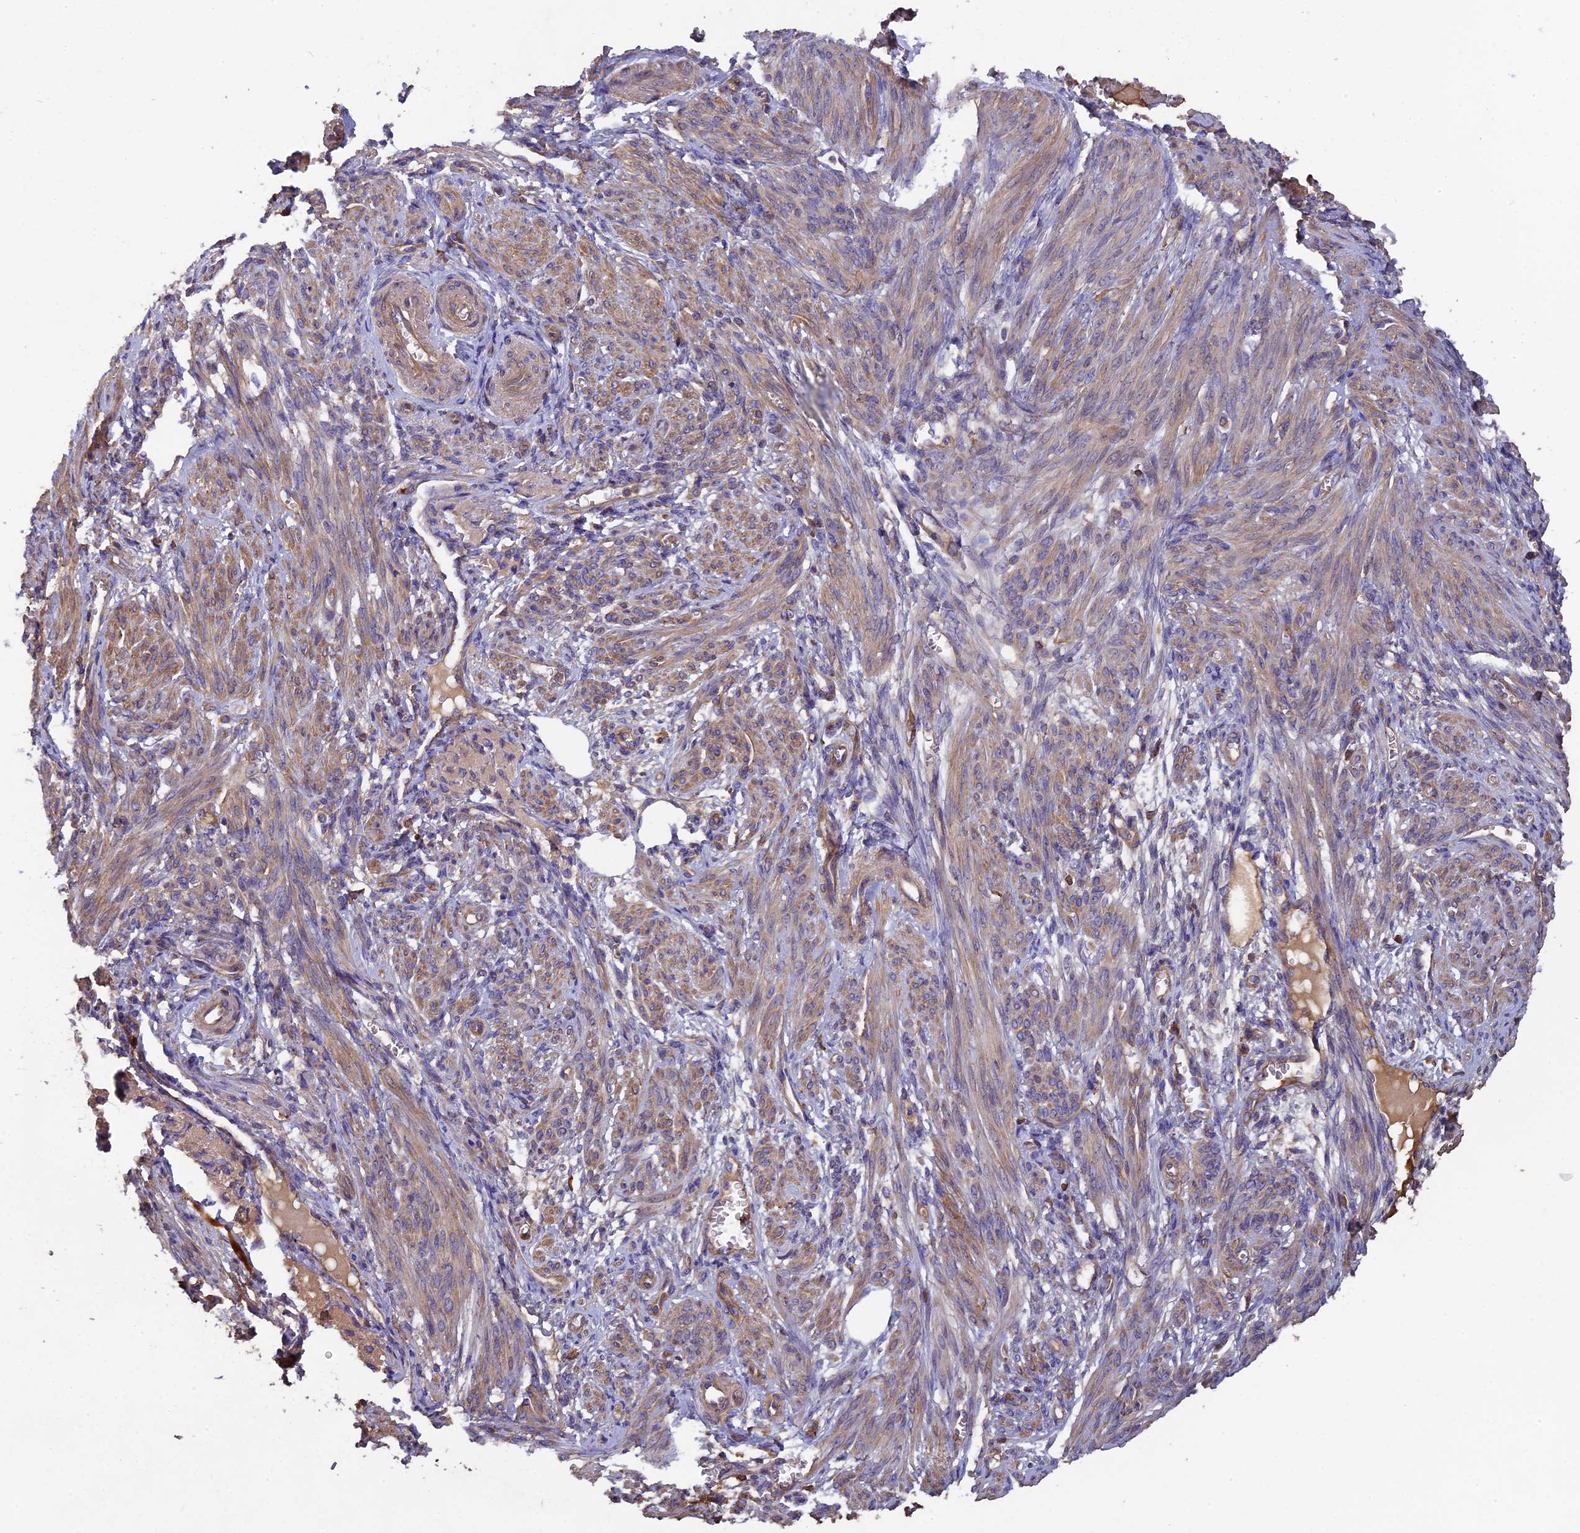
{"staining": {"intensity": "moderate", "quantity": "25%-75%", "location": "cytoplasmic/membranous"}, "tissue": "smooth muscle", "cell_type": "Smooth muscle cells", "image_type": "normal", "snomed": [{"axis": "morphology", "description": "Normal tissue, NOS"}, {"axis": "topography", "description": "Smooth muscle"}], "caption": "Brown immunohistochemical staining in unremarkable smooth muscle demonstrates moderate cytoplasmic/membranous expression in about 25%-75% of smooth muscle cells. The staining was performed using DAB (3,3'-diaminobenzidine) to visualize the protein expression in brown, while the nuclei were stained in blue with hematoxylin (Magnification: 20x).", "gene": "CCDC153", "patient": {"sex": "female", "age": 39}}